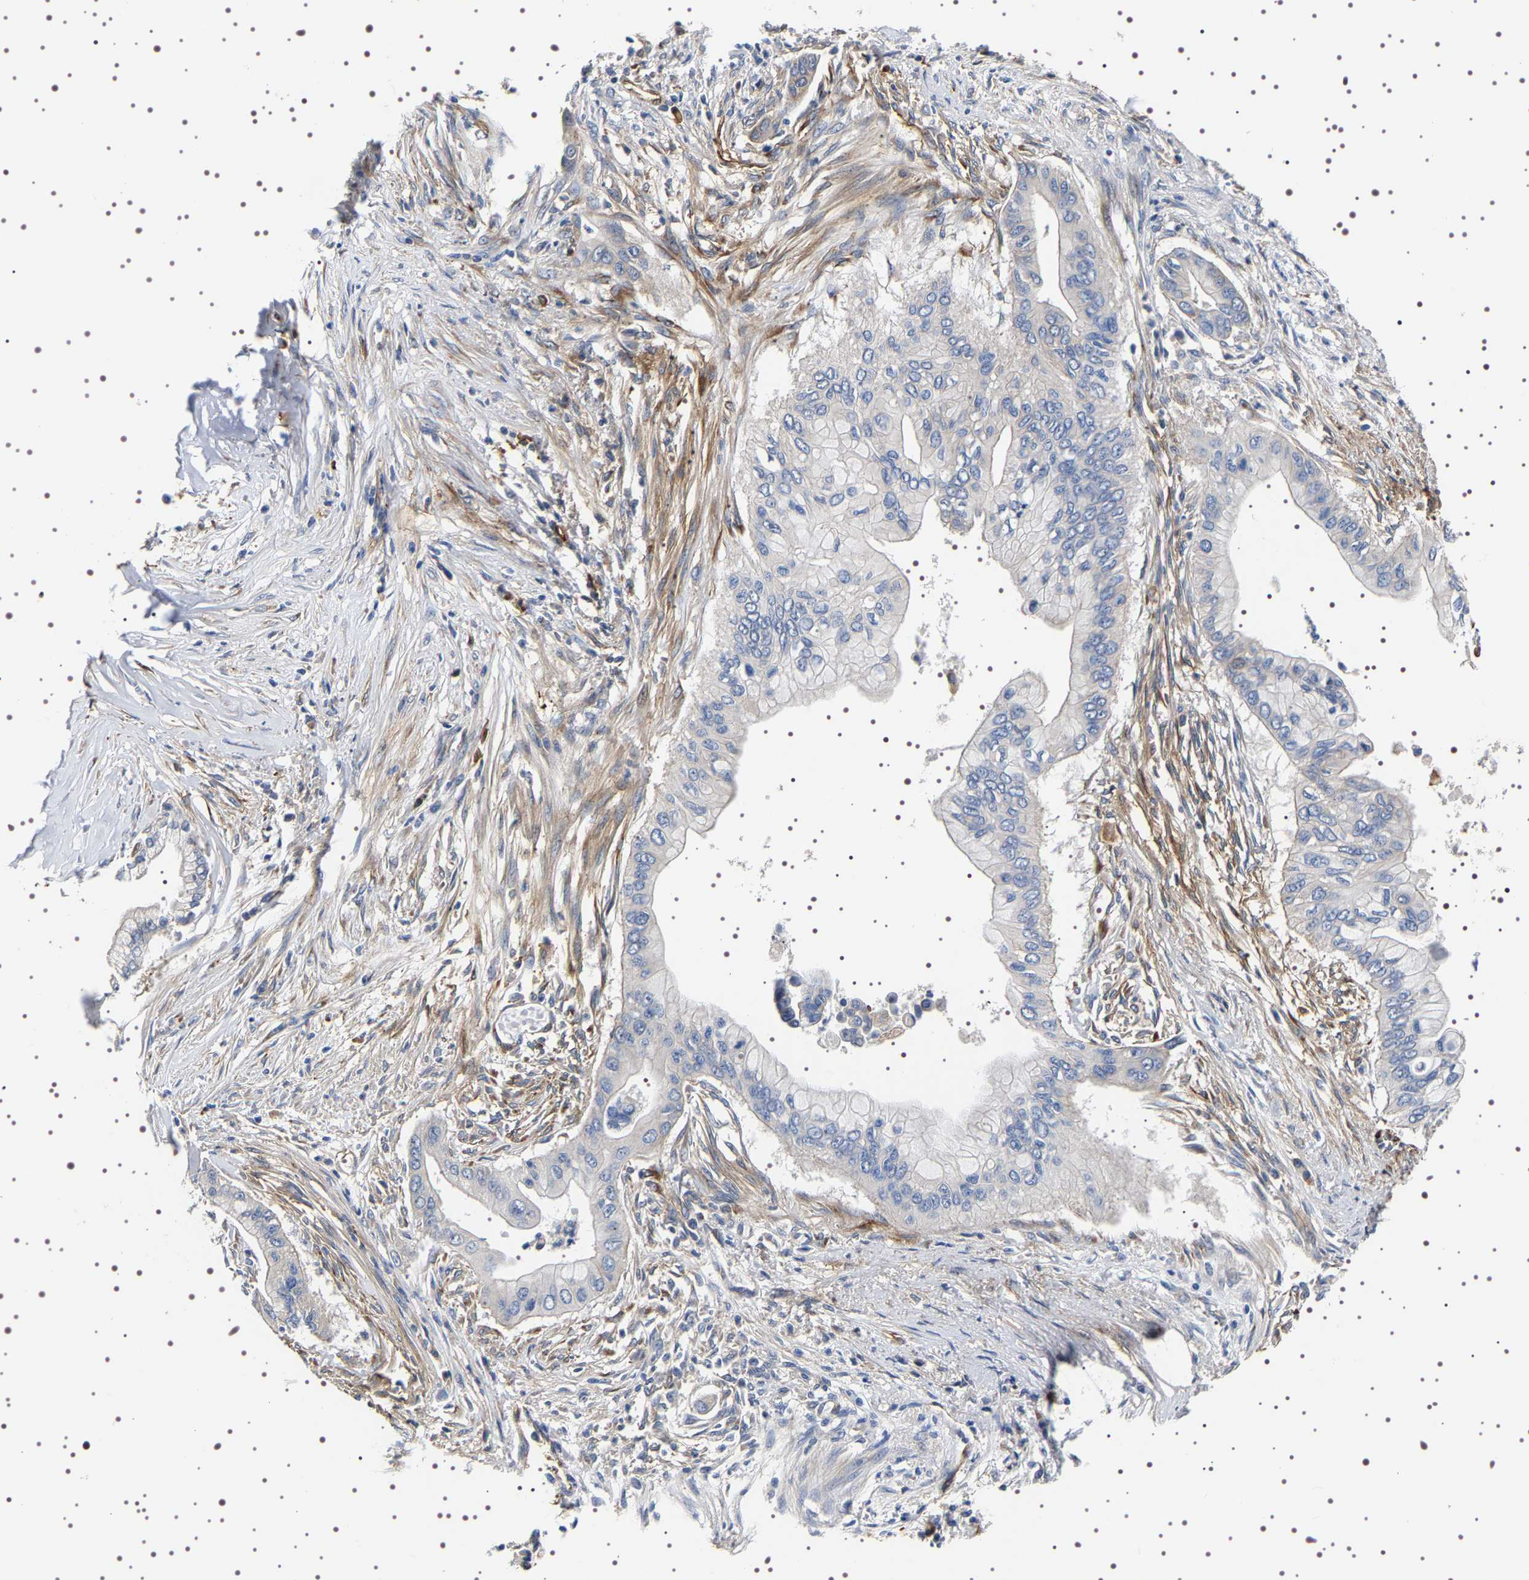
{"staining": {"intensity": "negative", "quantity": "none", "location": "none"}, "tissue": "pancreatic cancer", "cell_type": "Tumor cells", "image_type": "cancer", "snomed": [{"axis": "morphology", "description": "Adenocarcinoma, NOS"}, {"axis": "topography", "description": "Pancreas"}], "caption": "This is a photomicrograph of immunohistochemistry staining of adenocarcinoma (pancreatic), which shows no staining in tumor cells.", "gene": "ALPL", "patient": {"sex": "male", "age": 59}}